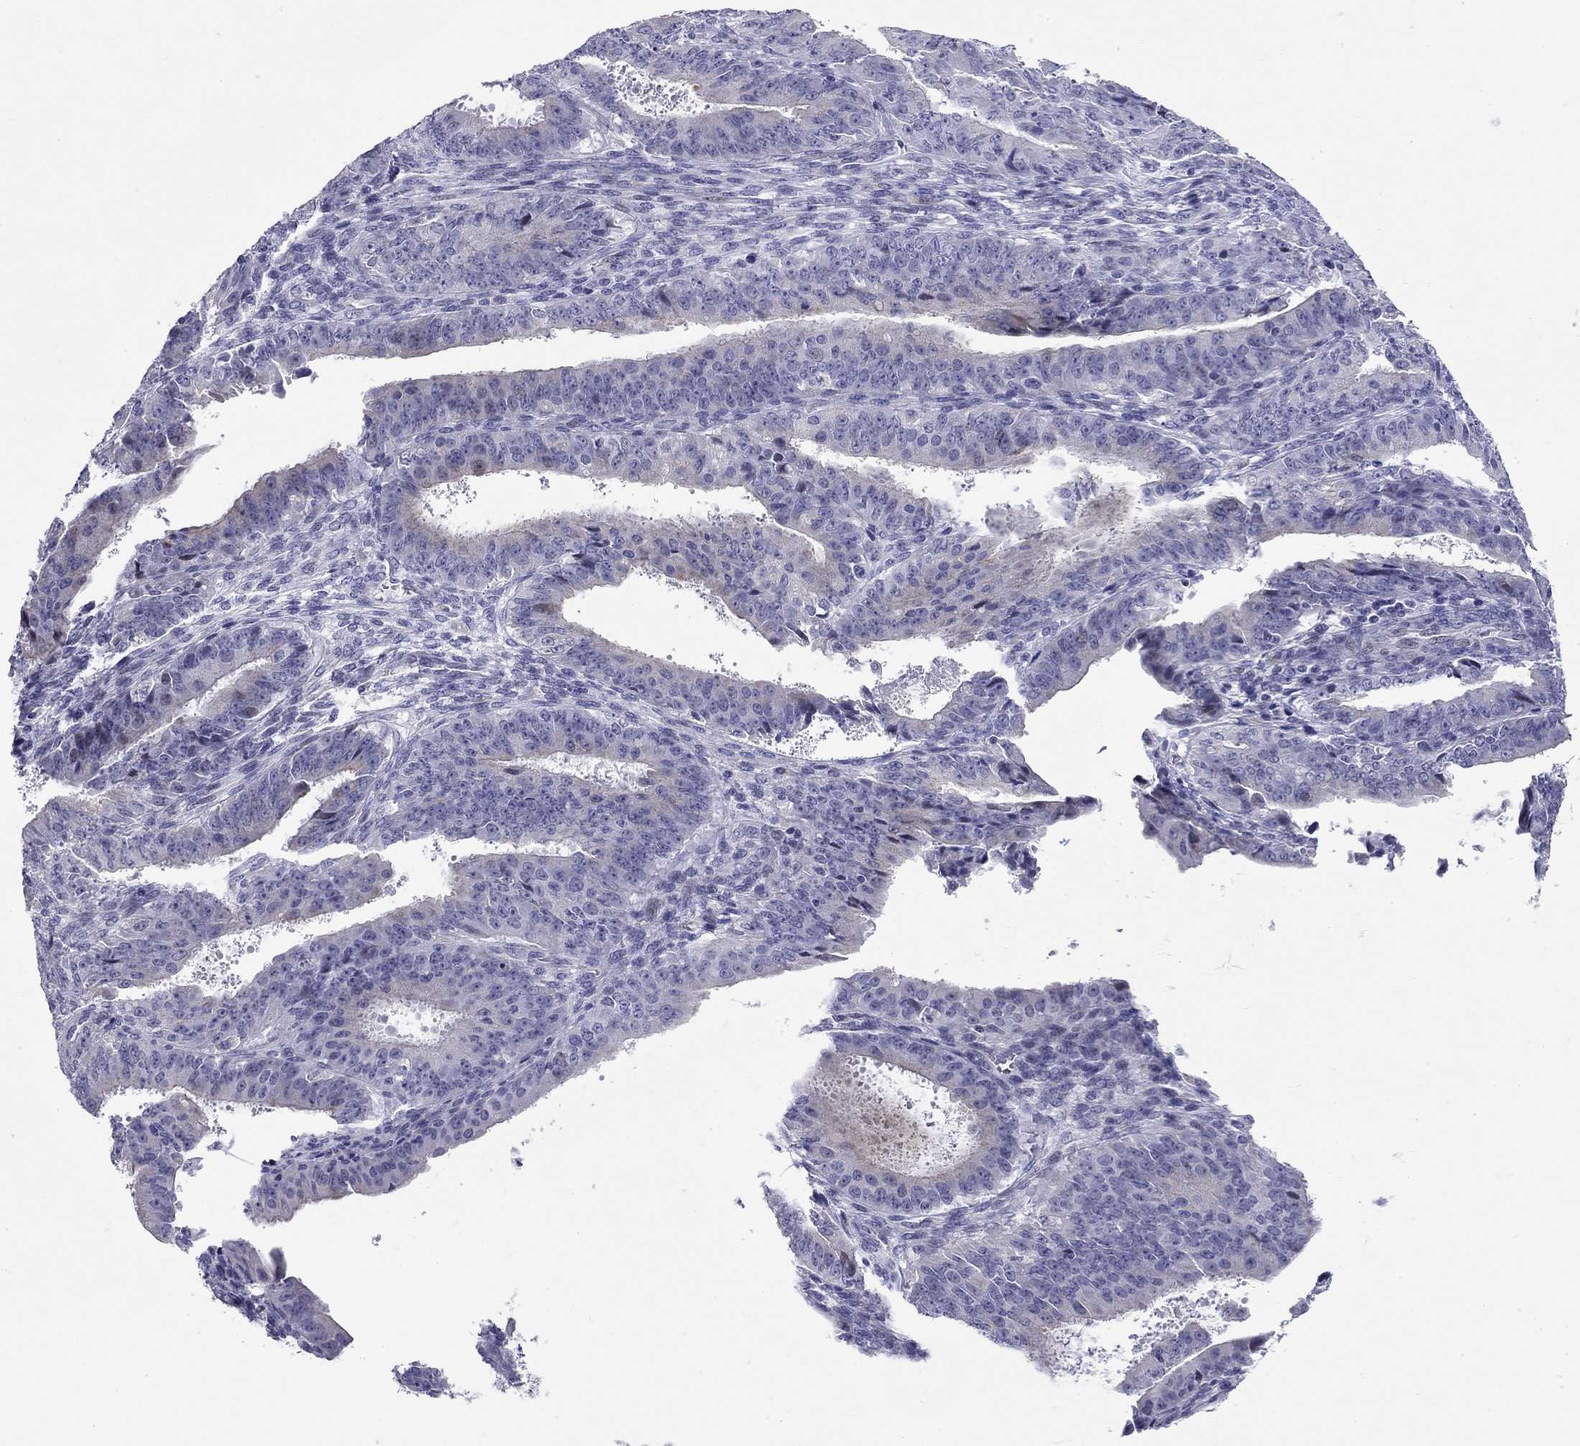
{"staining": {"intensity": "negative", "quantity": "none", "location": "none"}, "tissue": "ovarian cancer", "cell_type": "Tumor cells", "image_type": "cancer", "snomed": [{"axis": "morphology", "description": "Carcinoma, endometroid"}, {"axis": "topography", "description": "Ovary"}], "caption": "IHC of ovarian cancer exhibits no positivity in tumor cells.", "gene": "C8orf88", "patient": {"sex": "female", "age": 42}}